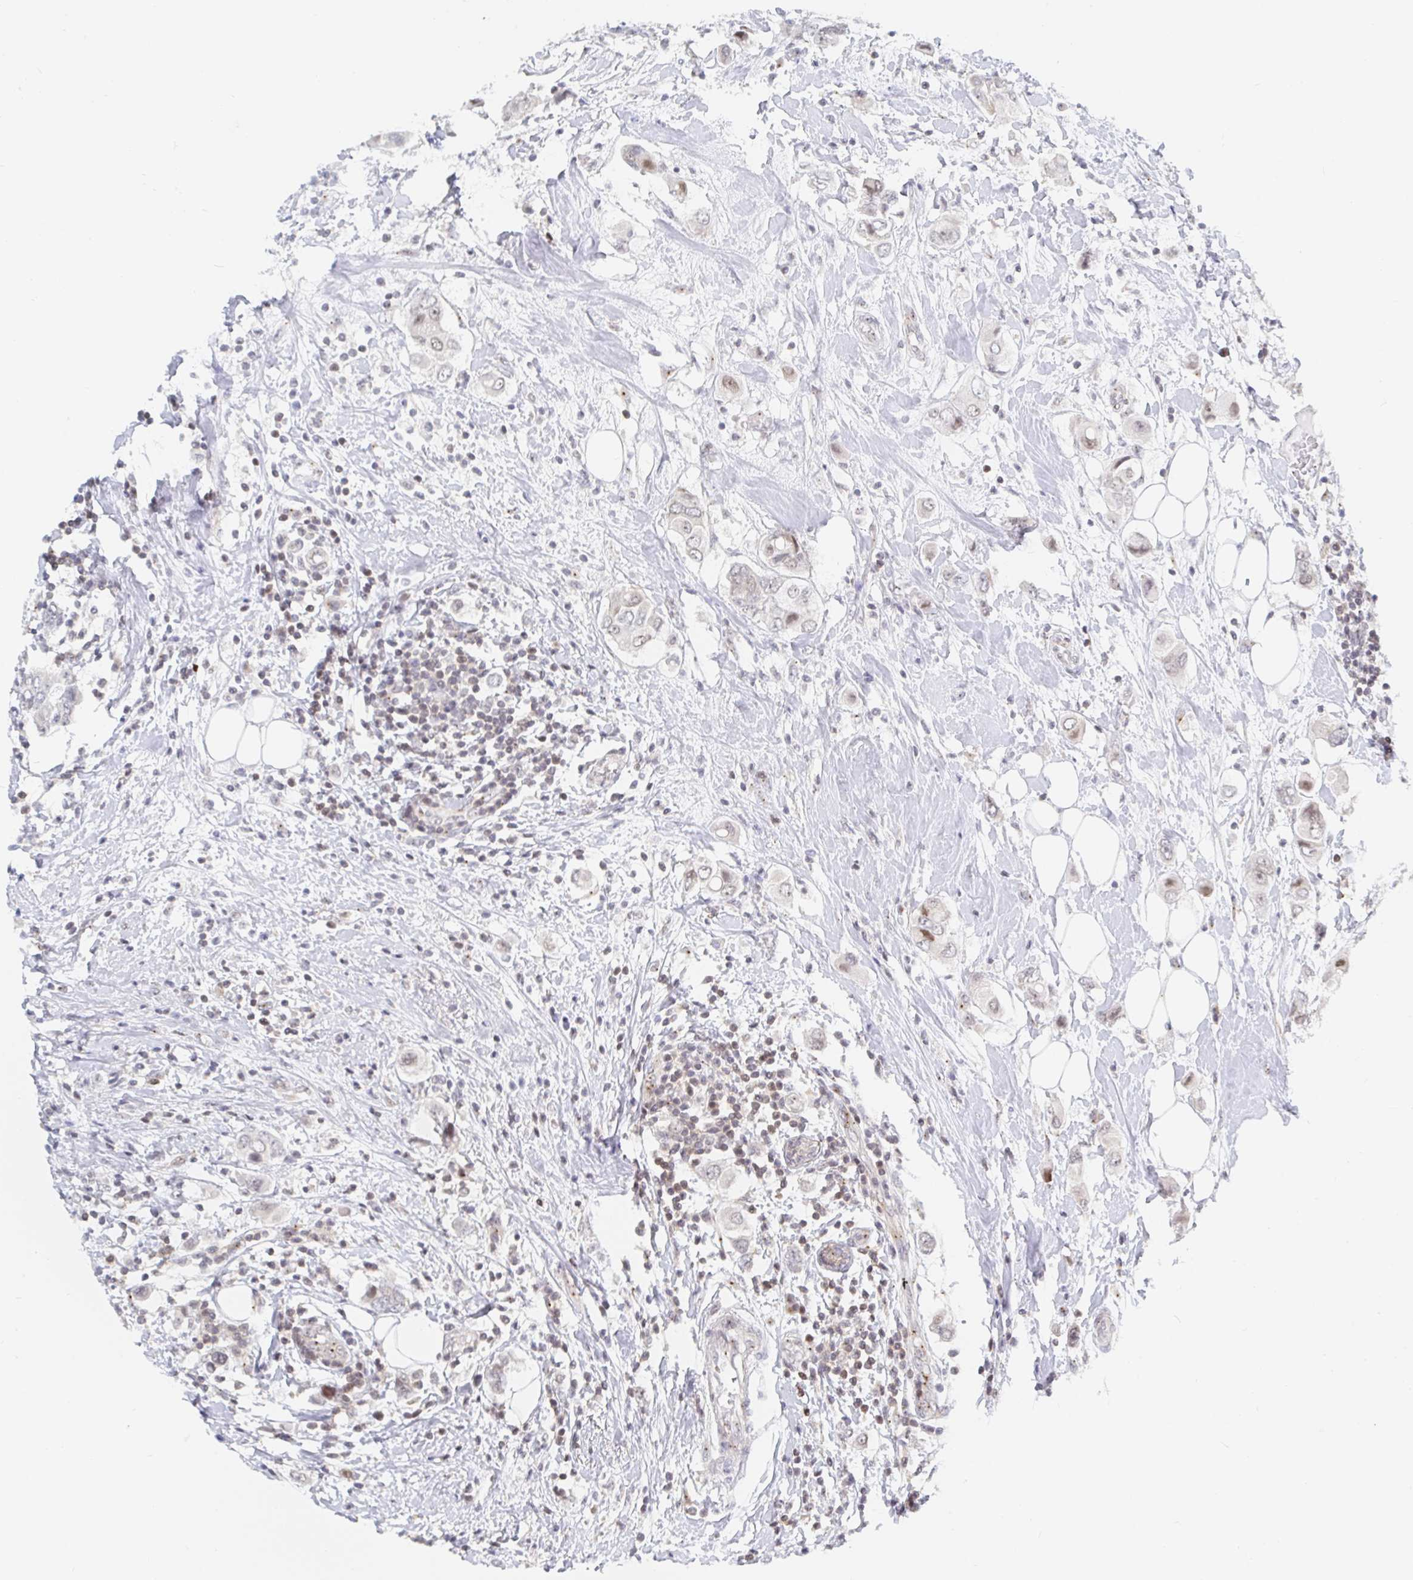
{"staining": {"intensity": "weak", "quantity": "<25%", "location": "nuclear"}, "tissue": "breast cancer", "cell_type": "Tumor cells", "image_type": "cancer", "snomed": [{"axis": "morphology", "description": "Lobular carcinoma"}, {"axis": "topography", "description": "Breast"}], "caption": "Photomicrograph shows no protein positivity in tumor cells of breast cancer (lobular carcinoma) tissue.", "gene": "CHD2", "patient": {"sex": "female", "age": 51}}